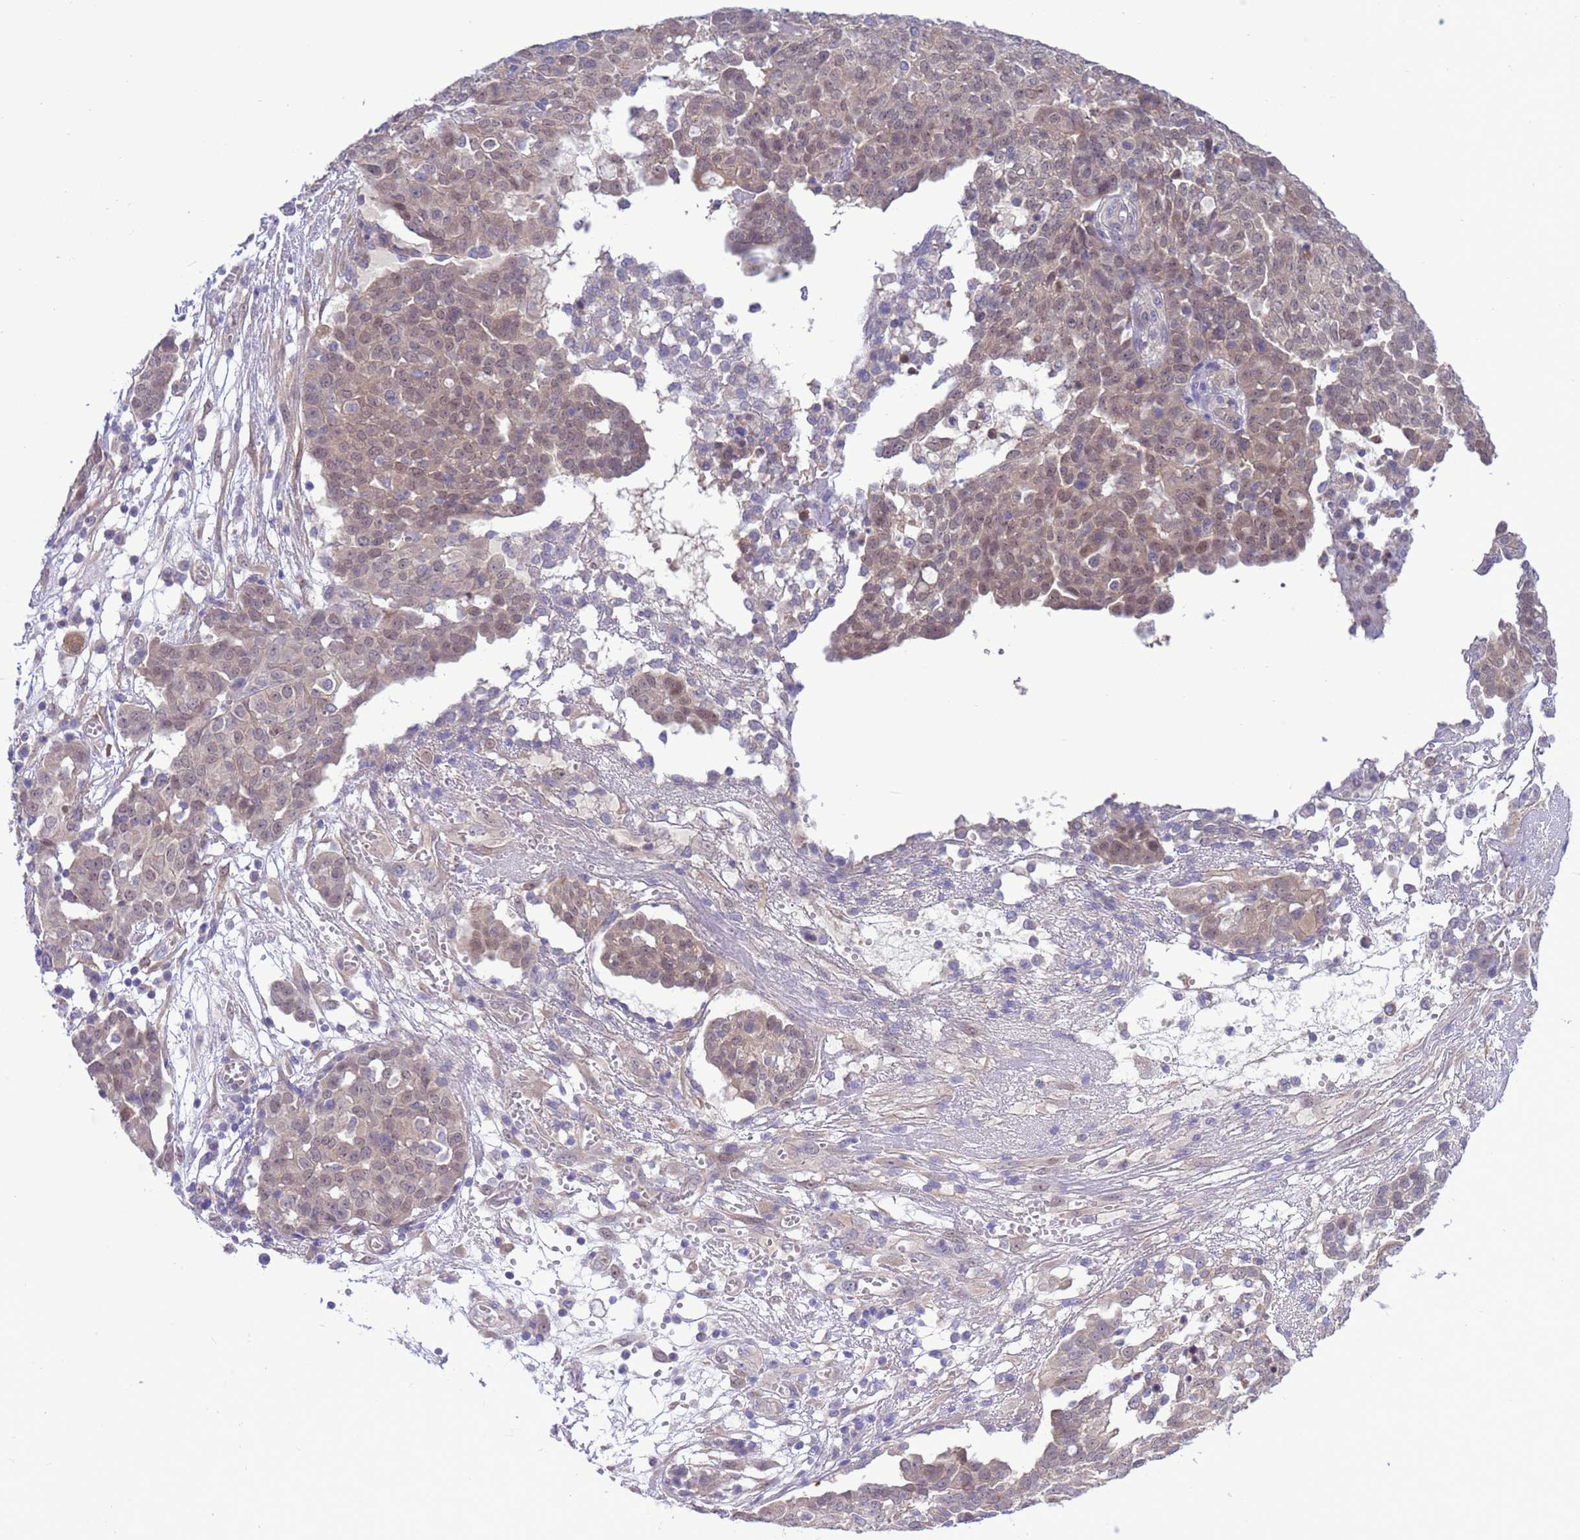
{"staining": {"intensity": "weak", "quantity": ">75%", "location": "nuclear"}, "tissue": "ovarian cancer", "cell_type": "Tumor cells", "image_type": "cancer", "snomed": [{"axis": "morphology", "description": "Cystadenocarcinoma, serous, NOS"}, {"axis": "topography", "description": "Soft tissue"}, {"axis": "topography", "description": "Ovary"}], "caption": "A brown stain shows weak nuclear expression of a protein in human ovarian cancer tumor cells.", "gene": "ZNF461", "patient": {"sex": "female", "age": 57}}